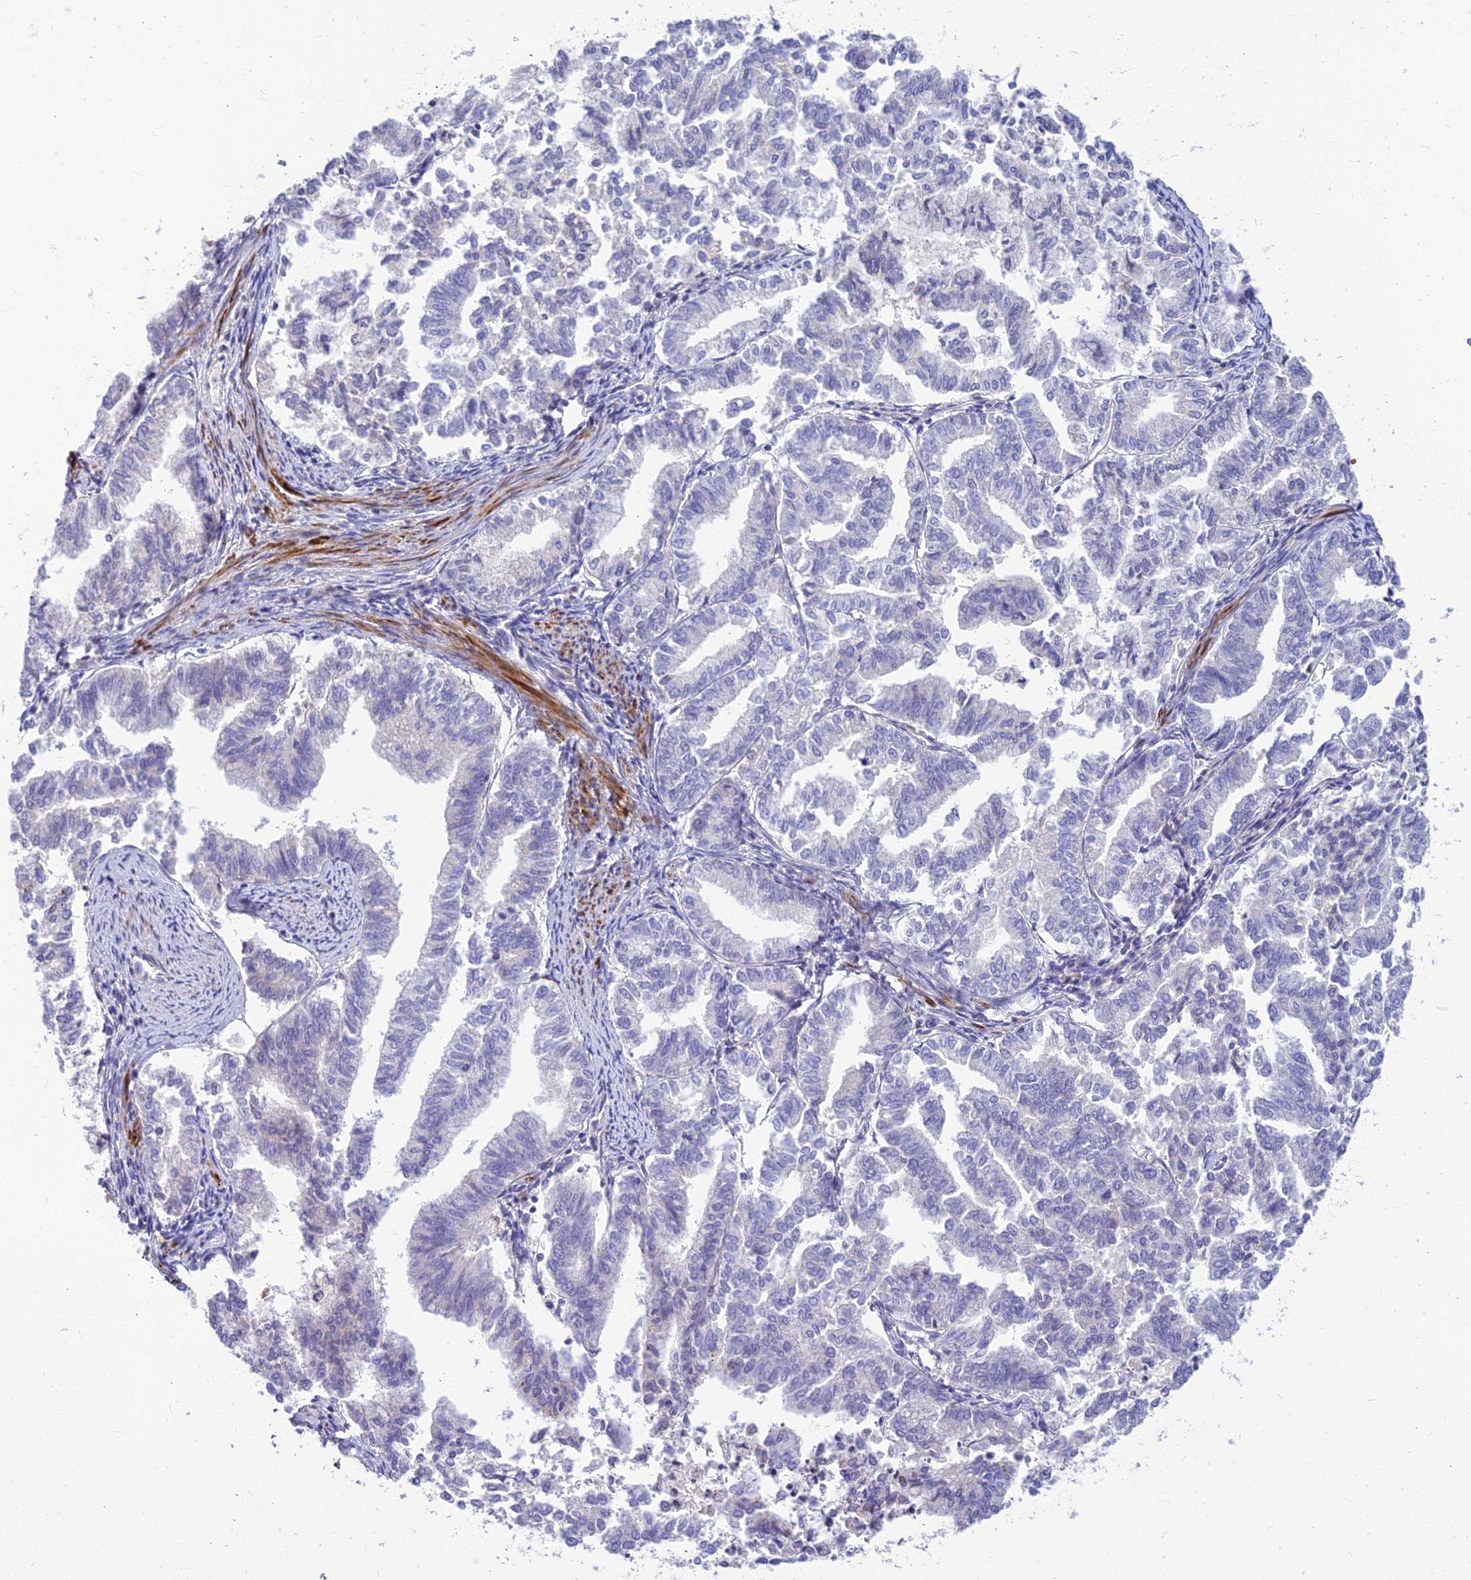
{"staining": {"intensity": "negative", "quantity": "none", "location": "none"}, "tissue": "endometrial cancer", "cell_type": "Tumor cells", "image_type": "cancer", "snomed": [{"axis": "morphology", "description": "Adenocarcinoma, NOS"}, {"axis": "topography", "description": "Endometrium"}], "caption": "IHC of human endometrial cancer (adenocarcinoma) exhibits no expression in tumor cells.", "gene": "CLIP4", "patient": {"sex": "female", "age": 79}}